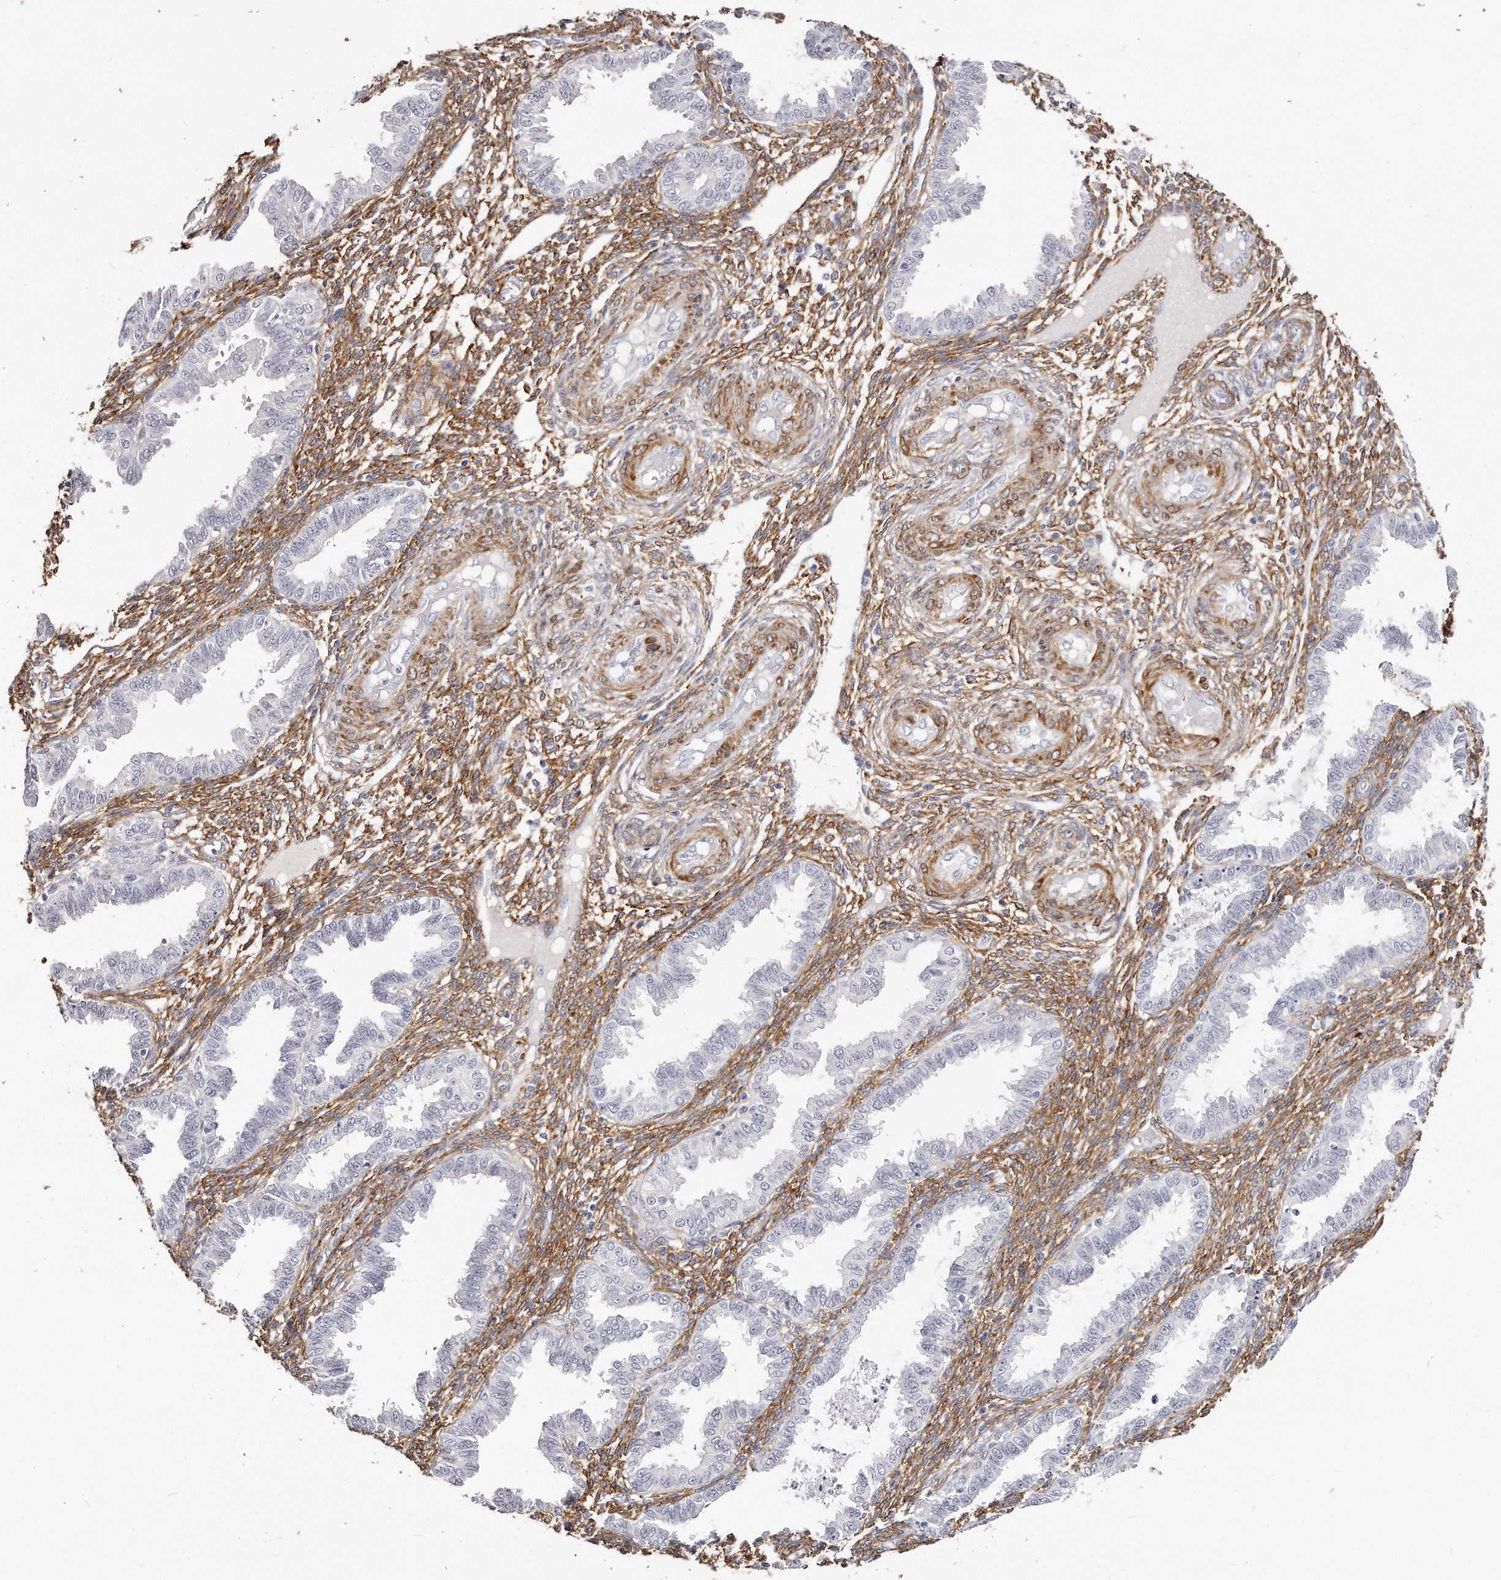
{"staining": {"intensity": "moderate", "quantity": "25%-75%", "location": "cytoplasmic/membranous"}, "tissue": "endometrium", "cell_type": "Cells in endometrial stroma", "image_type": "normal", "snomed": [{"axis": "morphology", "description": "Normal tissue, NOS"}, {"axis": "topography", "description": "Endometrium"}], "caption": "Immunohistochemistry (IHC) photomicrograph of unremarkable human endometrium stained for a protein (brown), which exhibits medium levels of moderate cytoplasmic/membranous expression in approximately 25%-75% of cells in endometrial stroma.", "gene": "LMOD1", "patient": {"sex": "female", "age": 33}}